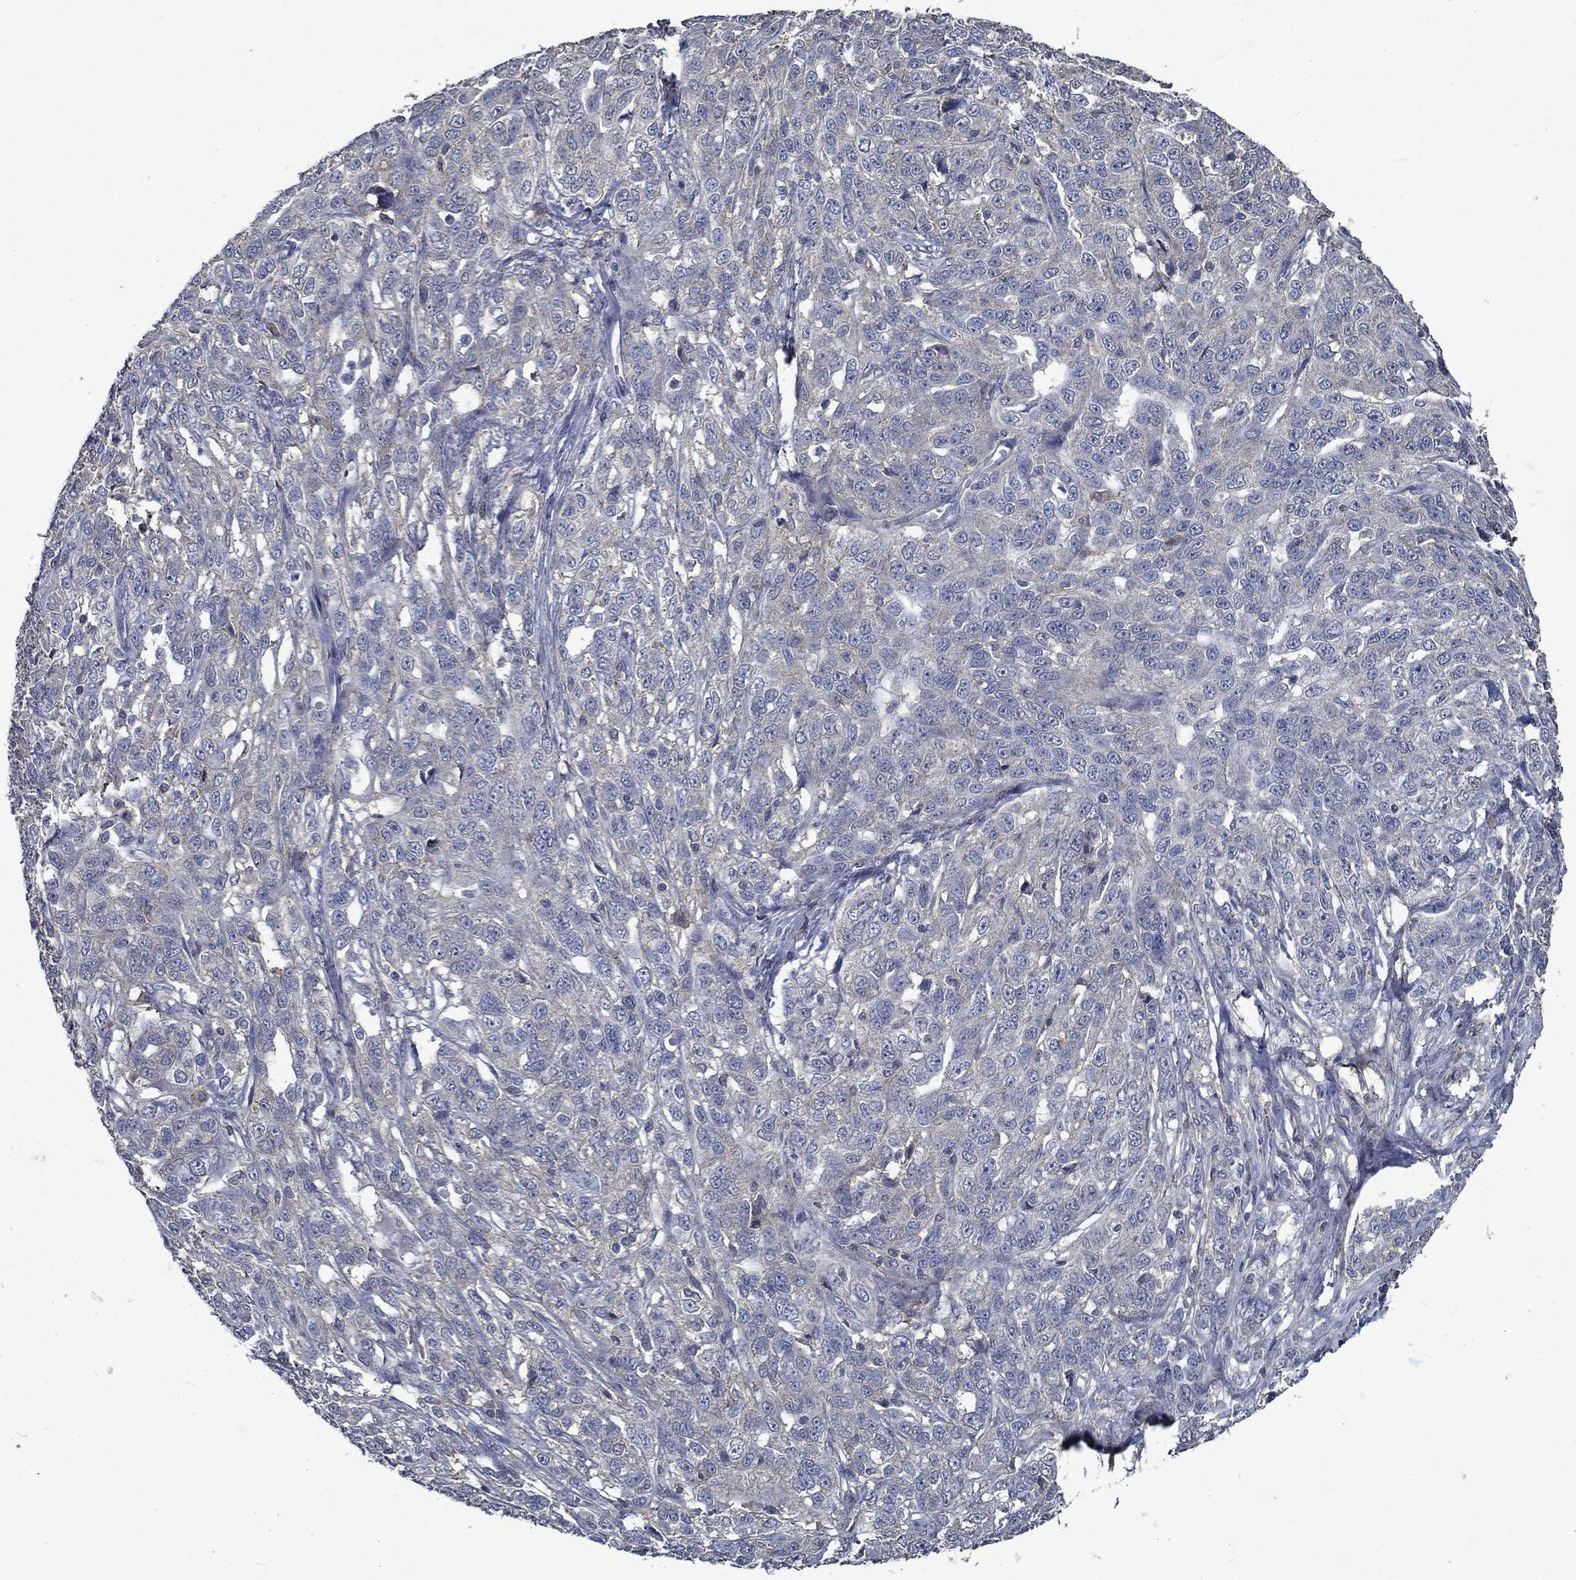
{"staining": {"intensity": "moderate", "quantity": "<25%", "location": "cytoplasmic/membranous"}, "tissue": "ovarian cancer", "cell_type": "Tumor cells", "image_type": "cancer", "snomed": [{"axis": "morphology", "description": "Cystadenocarcinoma, serous, NOS"}, {"axis": "topography", "description": "Ovary"}], "caption": "Serous cystadenocarcinoma (ovarian) stained for a protein (brown) exhibits moderate cytoplasmic/membranous positive staining in approximately <25% of tumor cells.", "gene": "SLC44A1", "patient": {"sex": "female", "age": 71}}